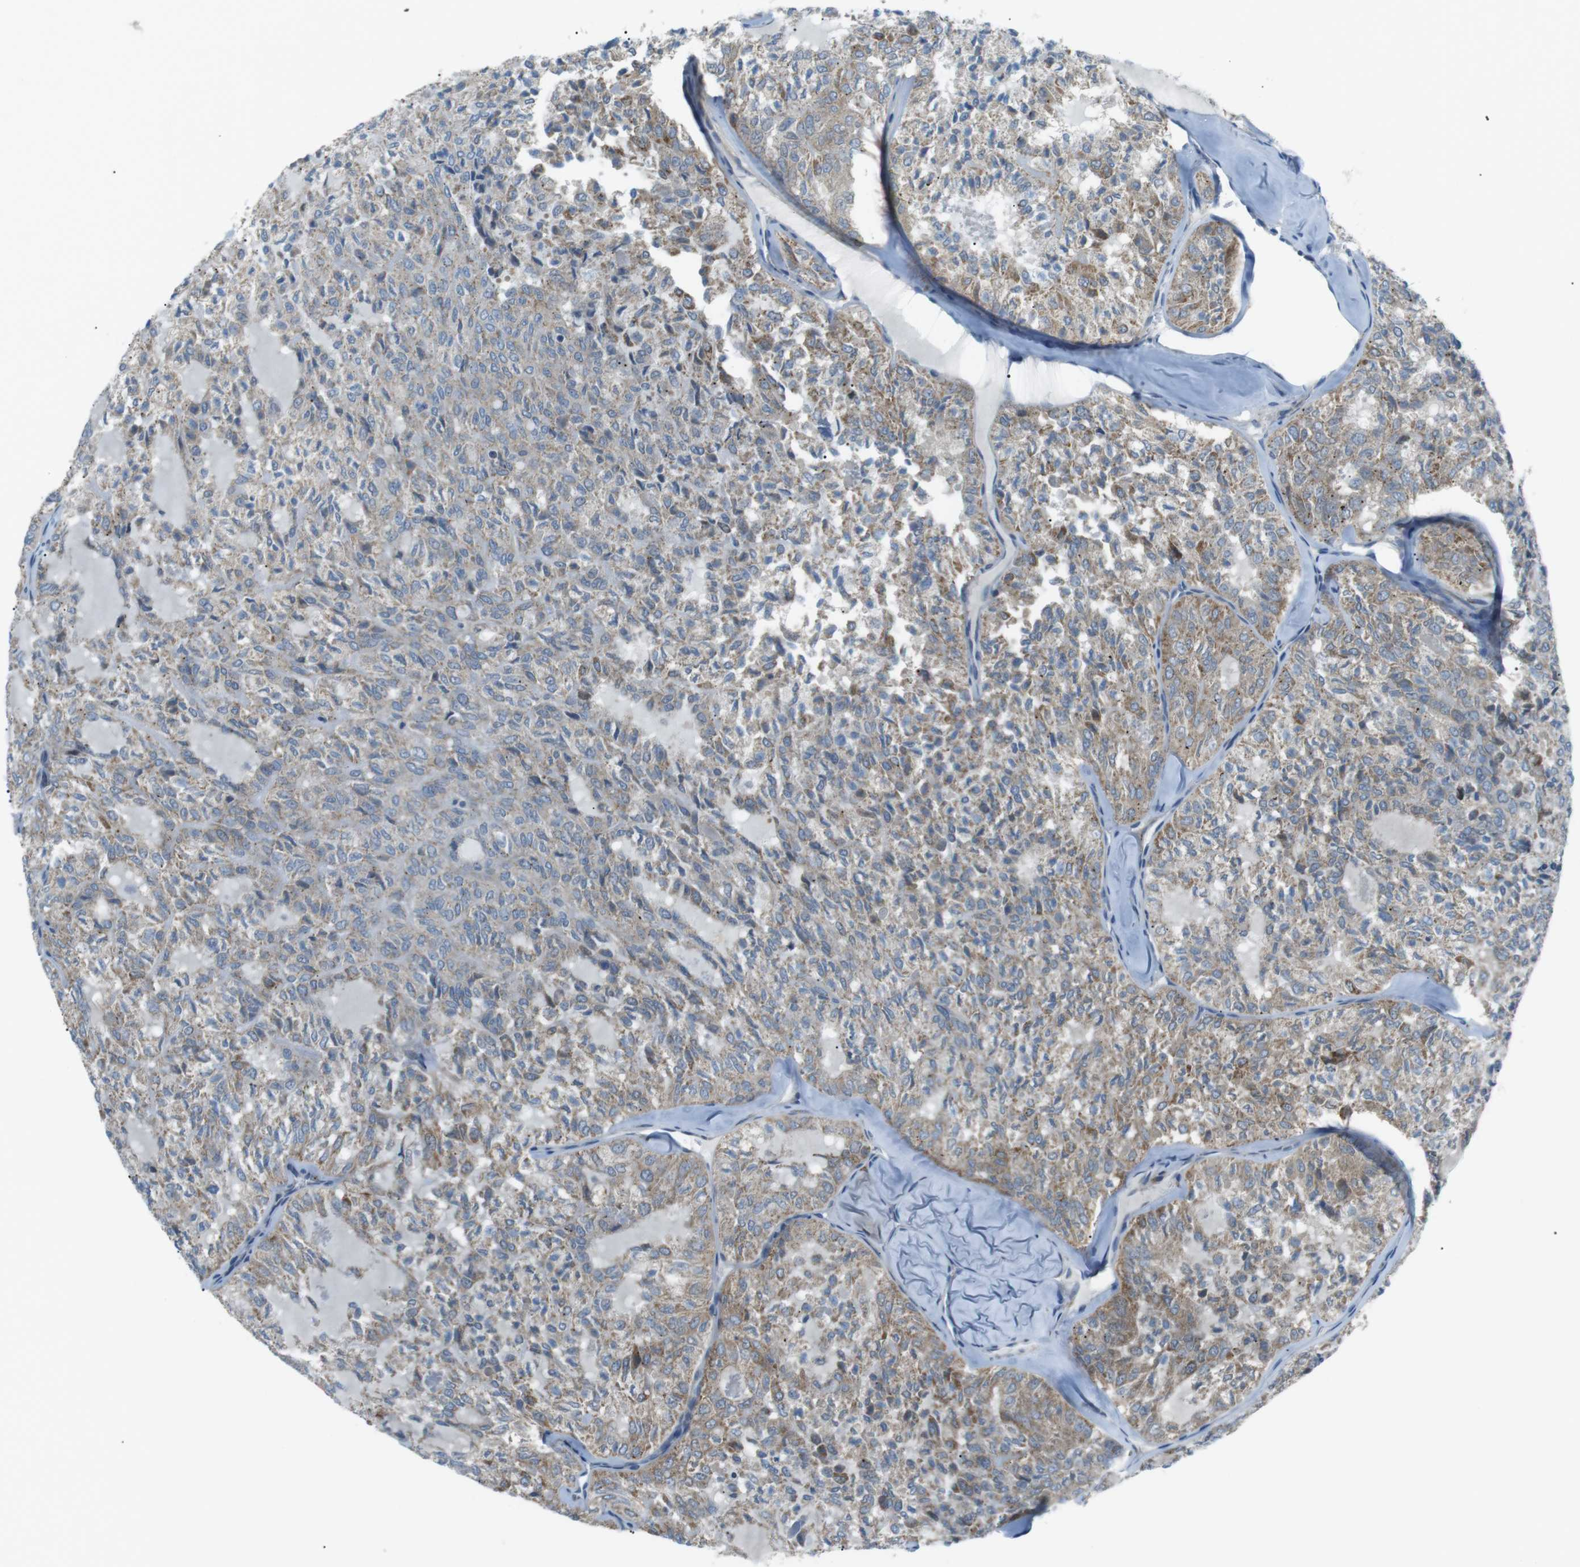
{"staining": {"intensity": "moderate", "quantity": "<25%", "location": "cytoplasmic/membranous"}, "tissue": "thyroid cancer", "cell_type": "Tumor cells", "image_type": "cancer", "snomed": [{"axis": "morphology", "description": "Follicular adenoma carcinoma, NOS"}, {"axis": "topography", "description": "Thyroid gland"}], "caption": "A brown stain highlights moderate cytoplasmic/membranous positivity of a protein in follicular adenoma carcinoma (thyroid) tumor cells.", "gene": "ARID5B", "patient": {"sex": "male", "age": 75}}